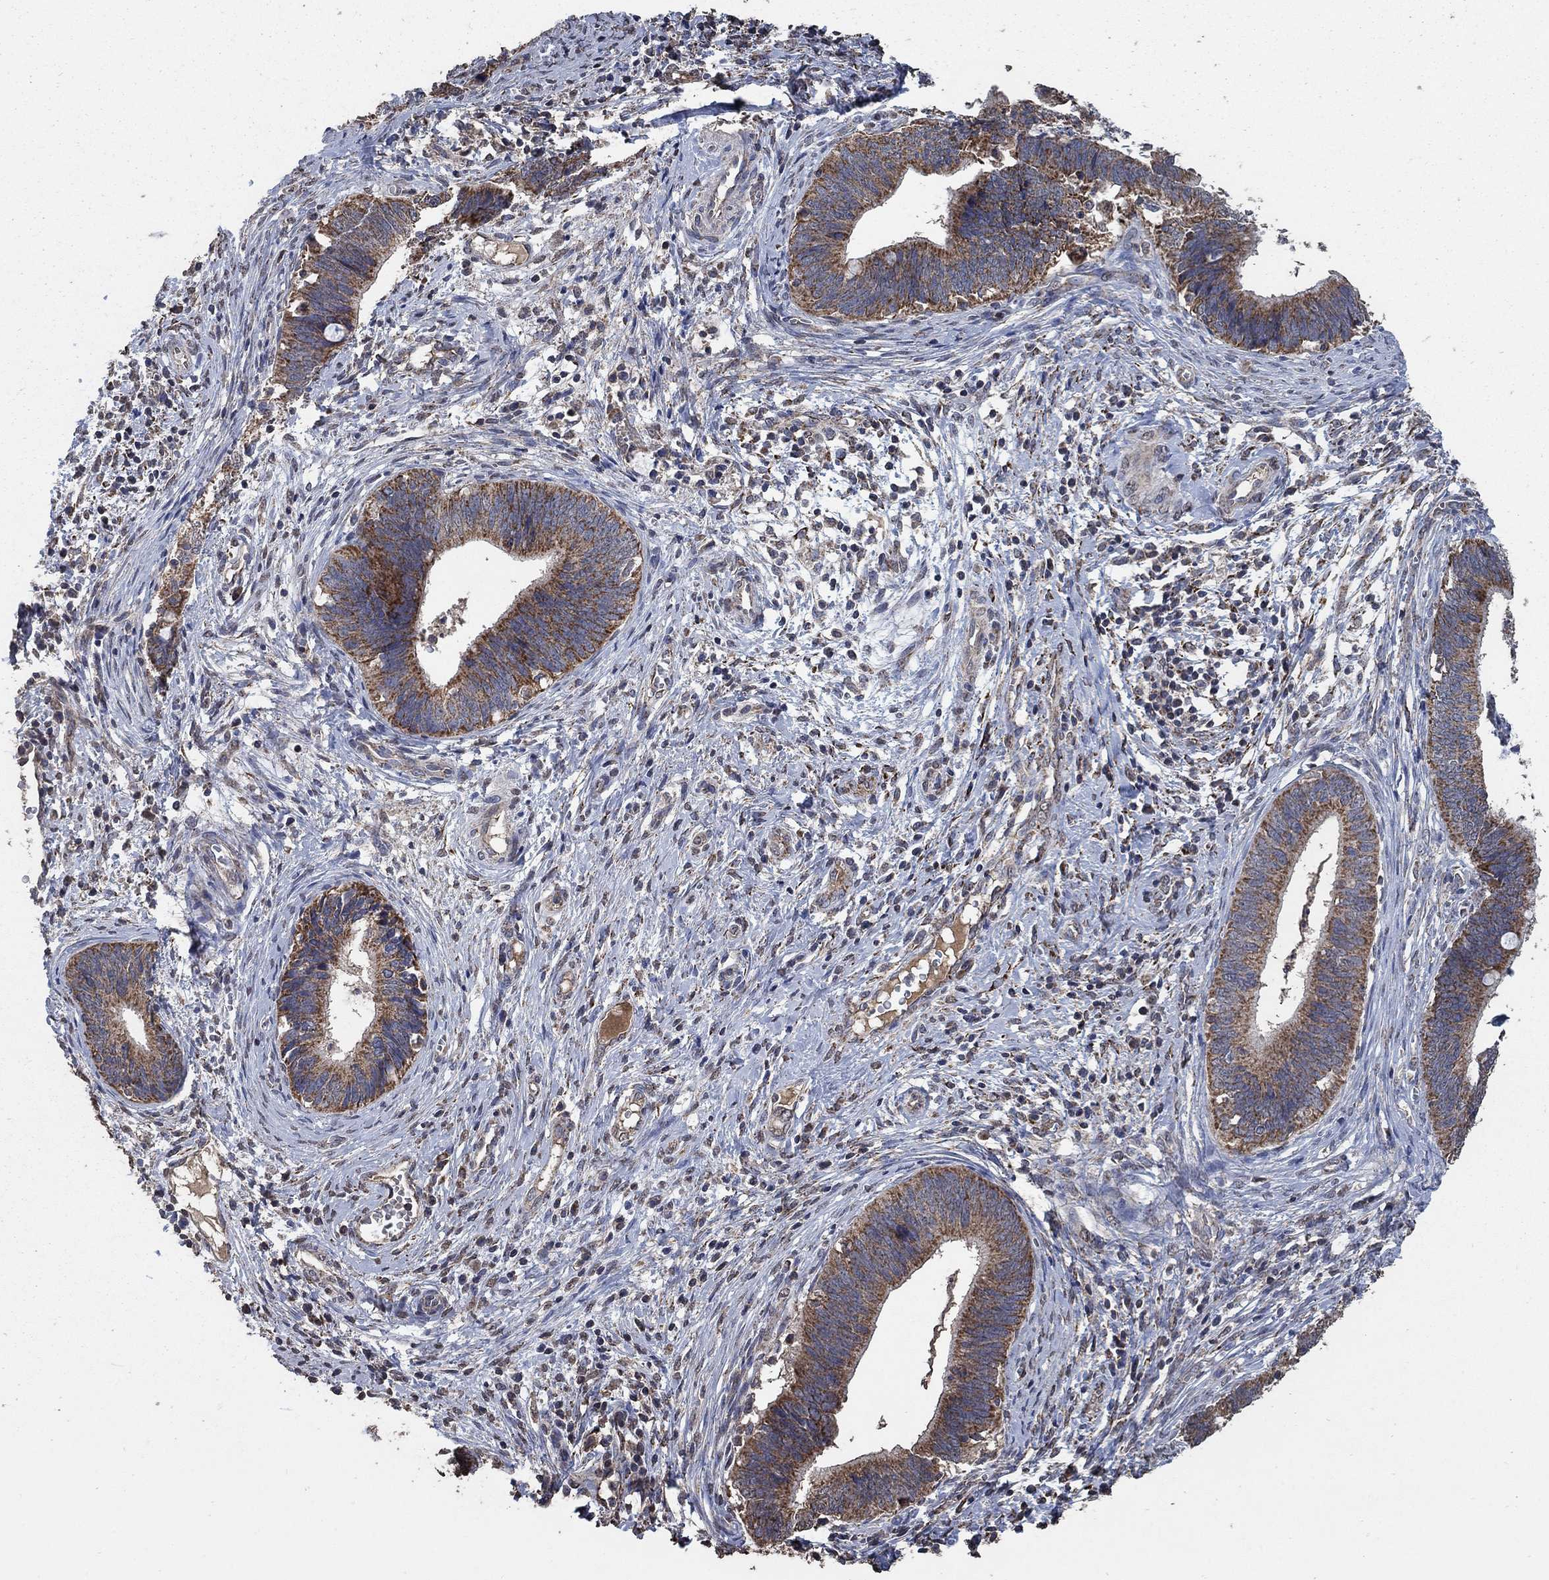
{"staining": {"intensity": "strong", "quantity": "25%-75%", "location": "cytoplasmic/membranous"}, "tissue": "cervical cancer", "cell_type": "Tumor cells", "image_type": "cancer", "snomed": [{"axis": "morphology", "description": "Adenocarcinoma, NOS"}, {"axis": "topography", "description": "Cervix"}], "caption": "The photomicrograph shows staining of cervical cancer (adenocarcinoma), revealing strong cytoplasmic/membranous protein positivity (brown color) within tumor cells. Using DAB (brown) and hematoxylin (blue) stains, captured at high magnification using brightfield microscopy.", "gene": "MRPS24", "patient": {"sex": "female", "age": 42}}